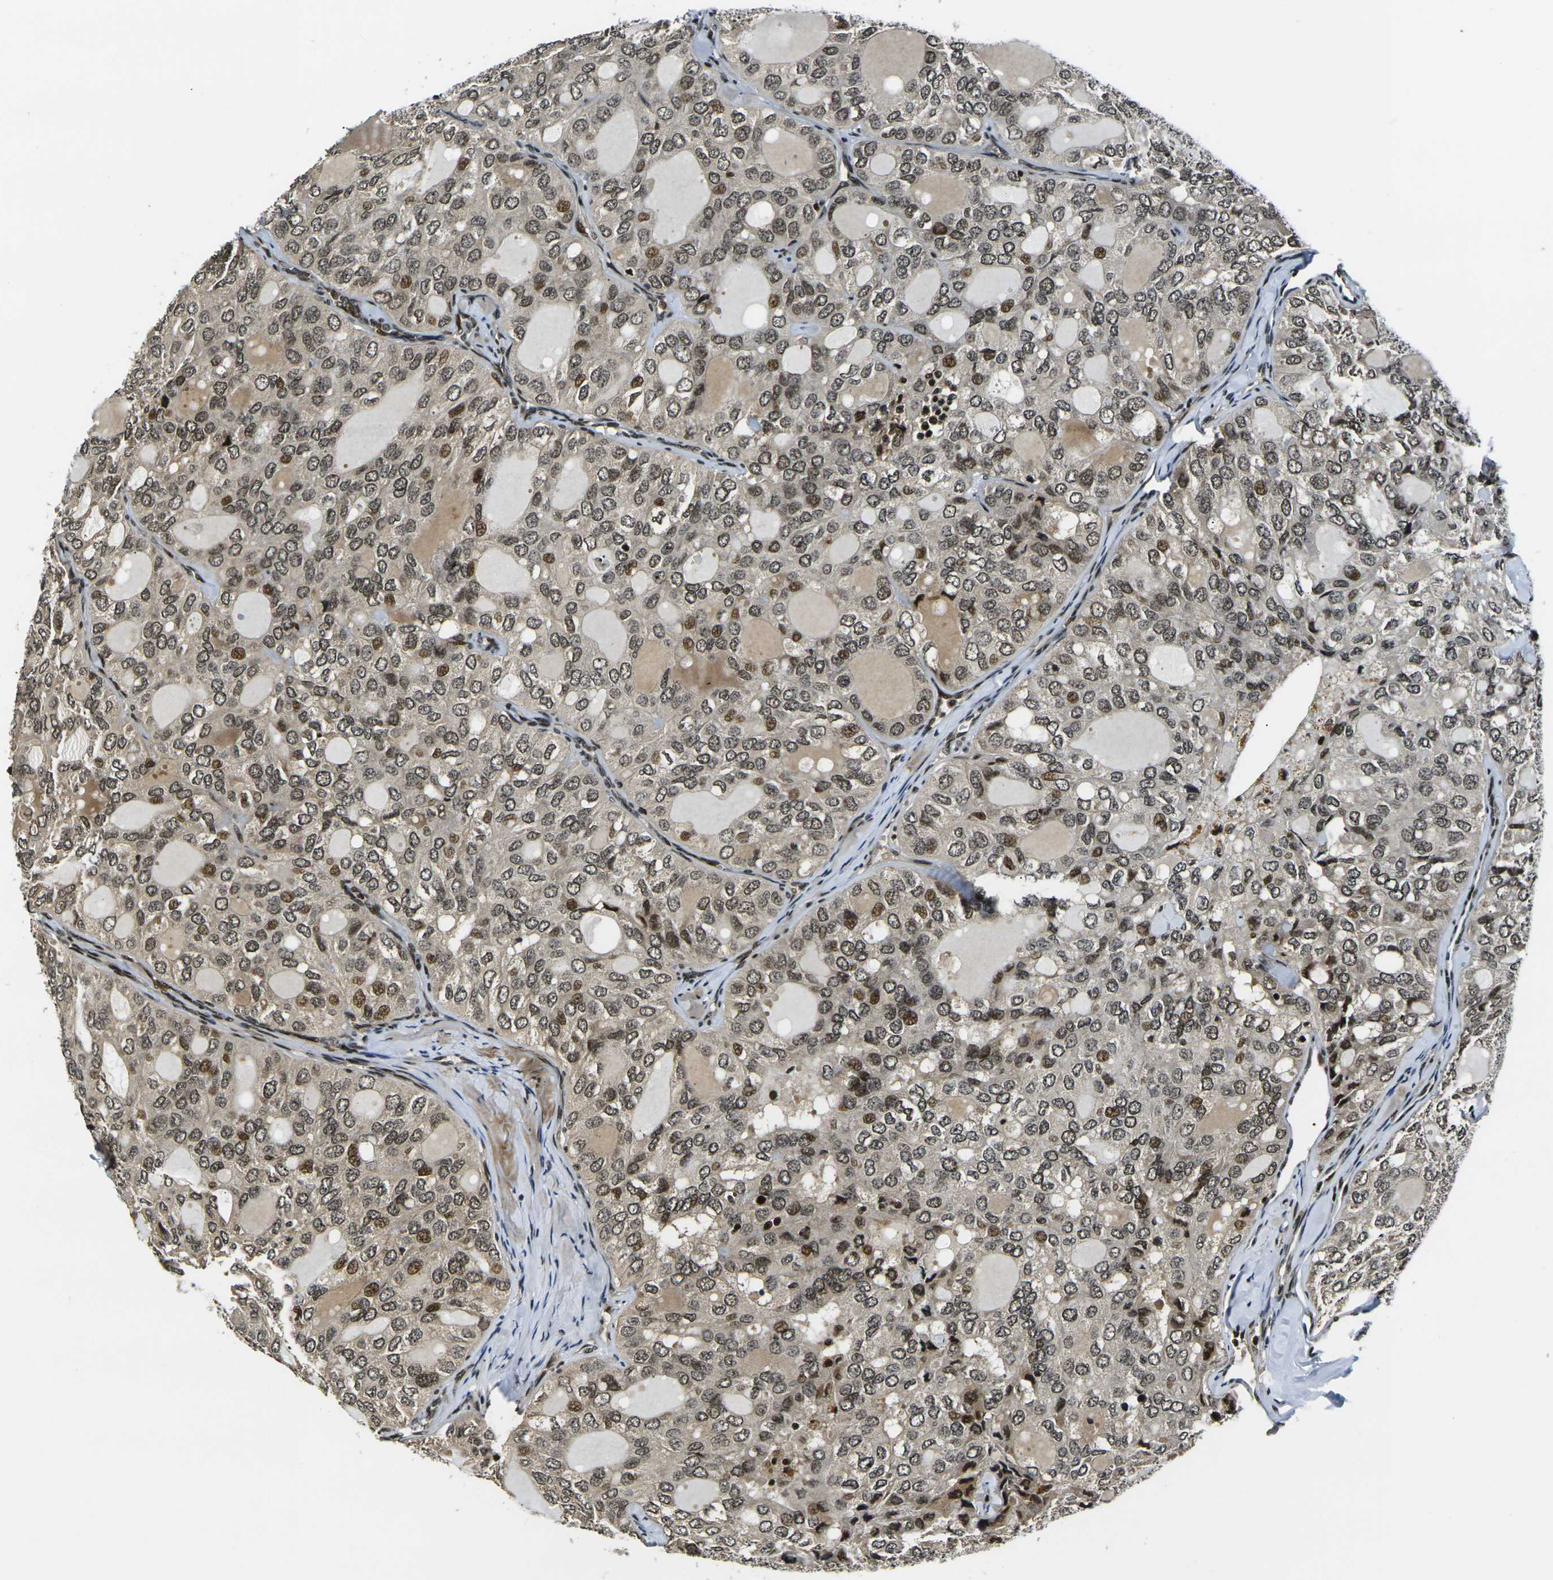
{"staining": {"intensity": "moderate", "quantity": ">75%", "location": "nuclear"}, "tissue": "thyroid cancer", "cell_type": "Tumor cells", "image_type": "cancer", "snomed": [{"axis": "morphology", "description": "Follicular adenoma carcinoma, NOS"}, {"axis": "topography", "description": "Thyroid gland"}], "caption": "Immunohistochemical staining of thyroid follicular adenoma carcinoma exhibits moderate nuclear protein staining in approximately >75% of tumor cells. (Stains: DAB in brown, nuclei in blue, Microscopy: brightfield microscopy at high magnification).", "gene": "ACTL6A", "patient": {"sex": "male", "age": 75}}